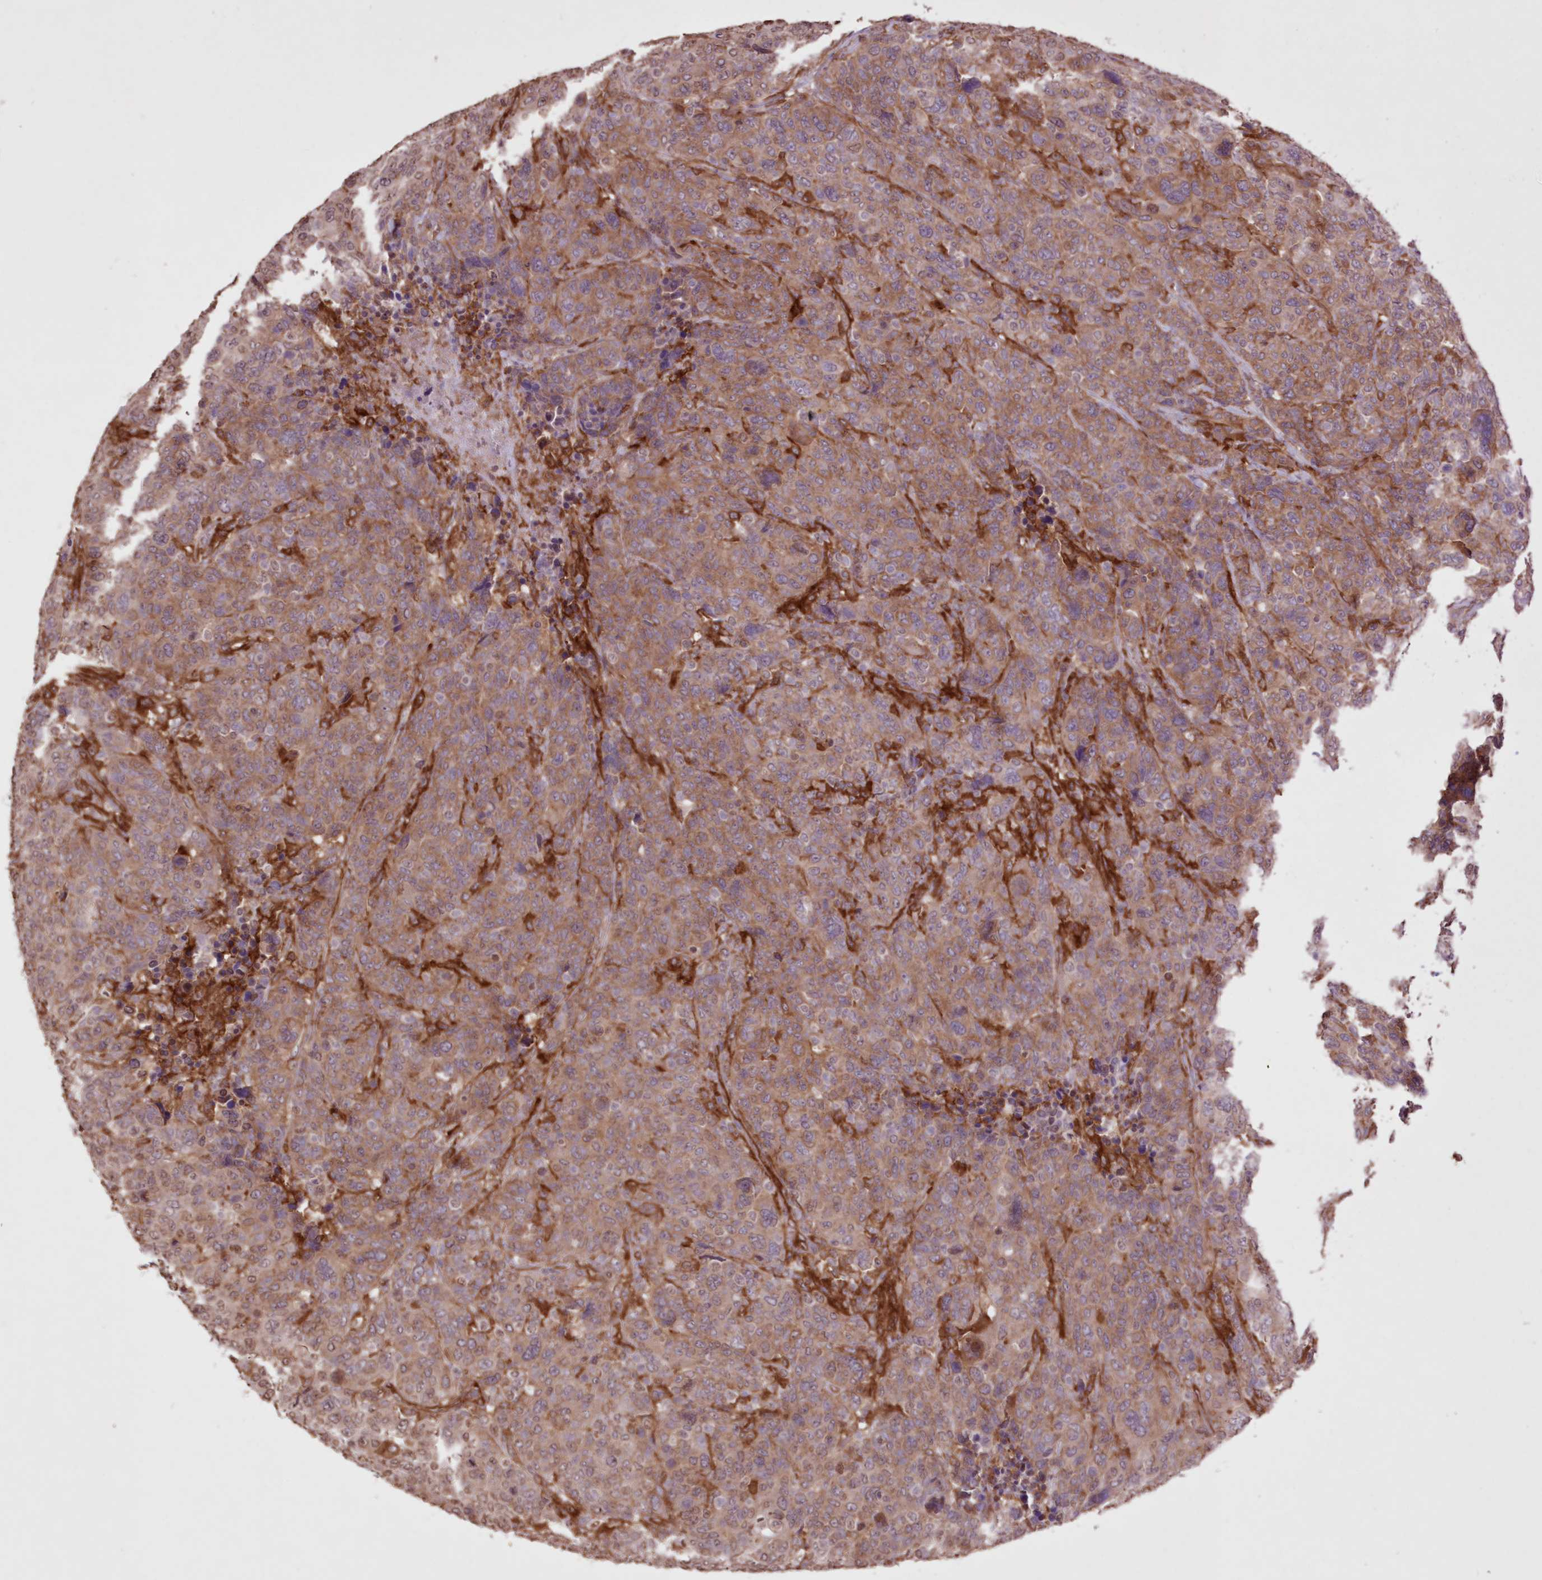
{"staining": {"intensity": "moderate", "quantity": ">75%", "location": "cytoplasmic/membranous,nuclear"}, "tissue": "breast cancer", "cell_type": "Tumor cells", "image_type": "cancer", "snomed": [{"axis": "morphology", "description": "Duct carcinoma"}, {"axis": "topography", "description": "Breast"}], "caption": "Brown immunohistochemical staining in breast cancer shows moderate cytoplasmic/membranous and nuclear expression in approximately >75% of tumor cells.", "gene": "FCHO2", "patient": {"sex": "female", "age": 37}}